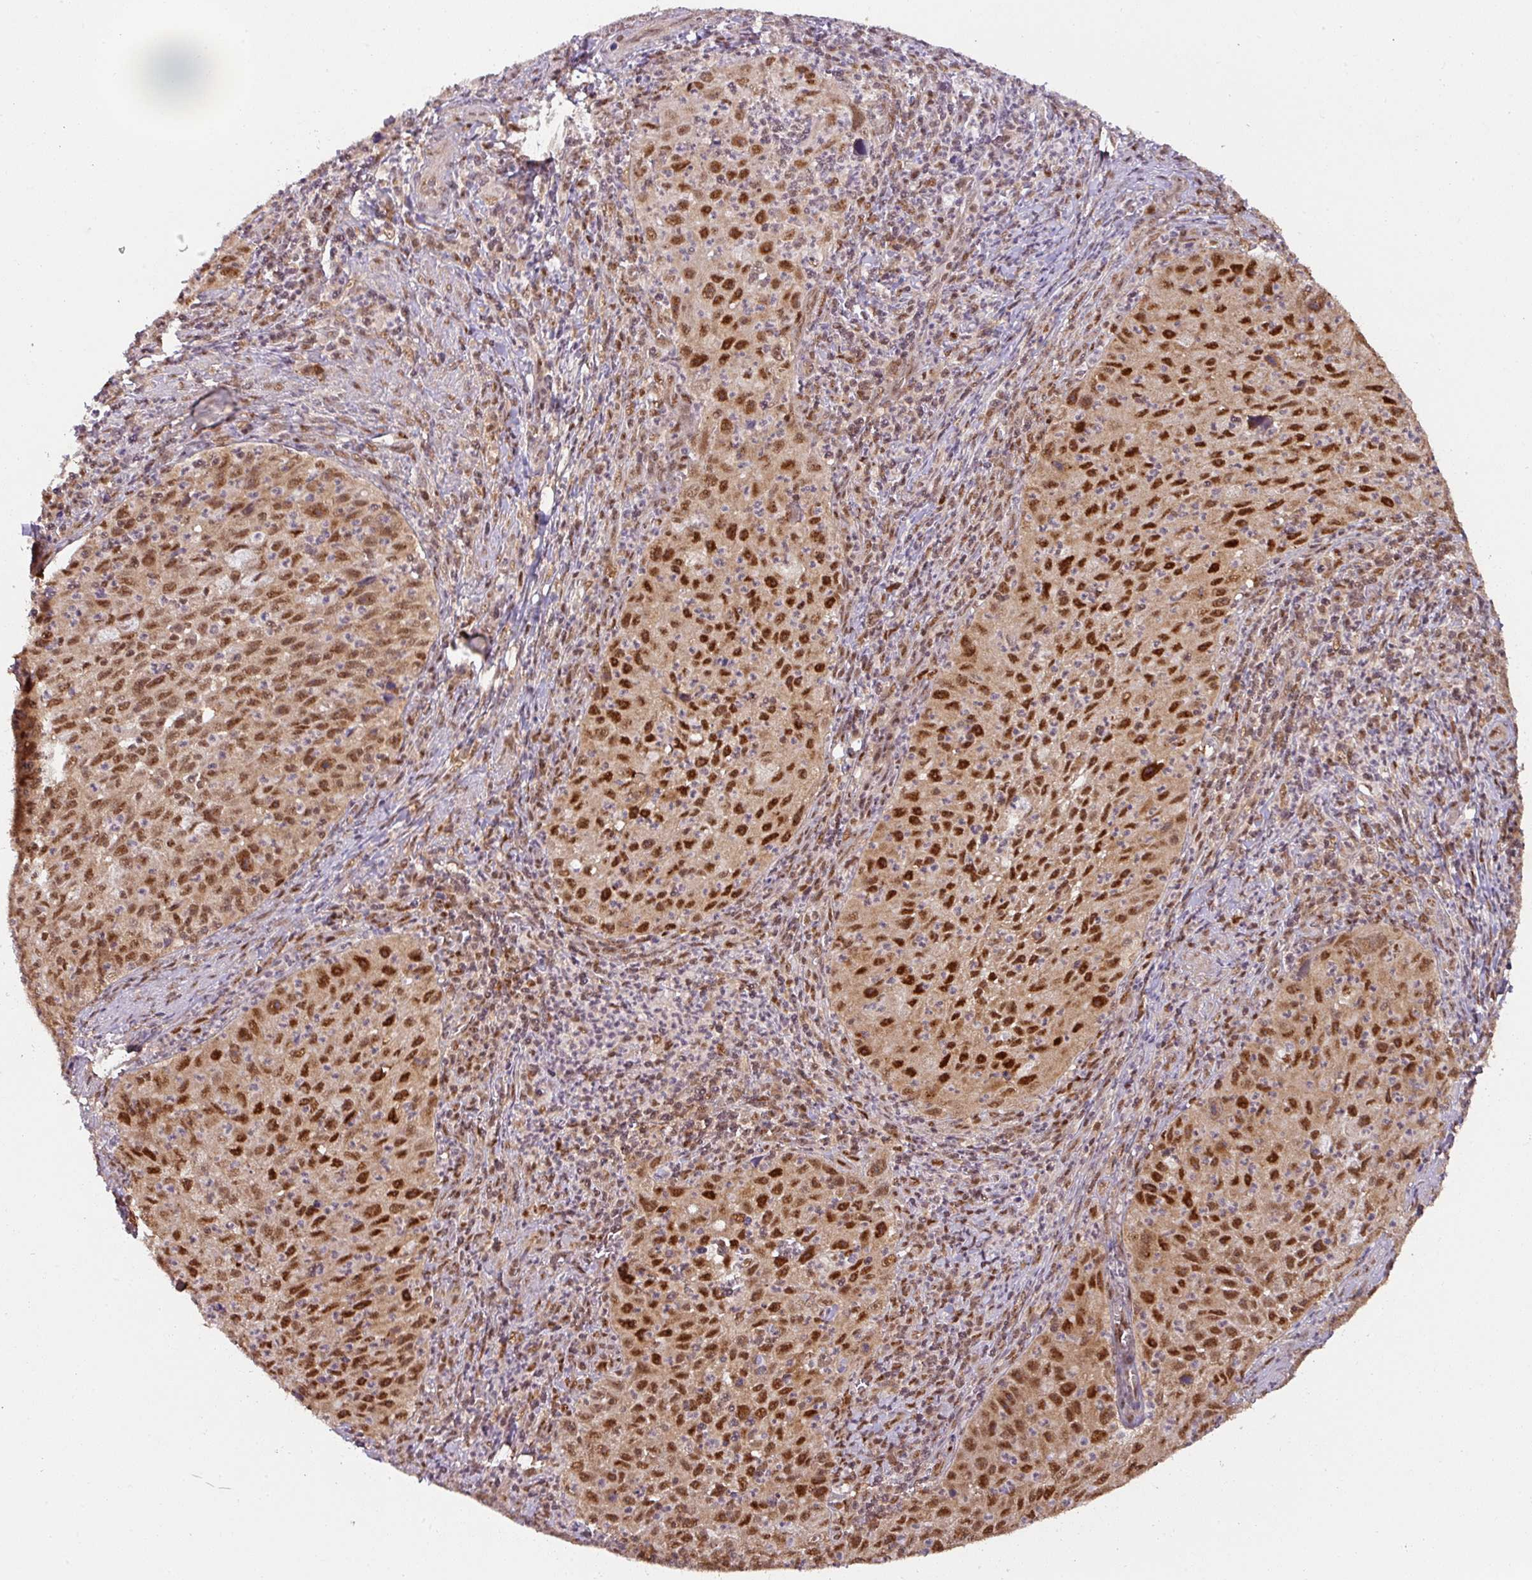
{"staining": {"intensity": "strong", "quantity": ">75%", "location": "nuclear"}, "tissue": "cervical cancer", "cell_type": "Tumor cells", "image_type": "cancer", "snomed": [{"axis": "morphology", "description": "Squamous cell carcinoma, NOS"}, {"axis": "topography", "description": "Cervix"}], "caption": "The micrograph reveals staining of squamous cell carcinoma (cervical), revealing strong nuclear protein expression (brown color) within tumor cells.", "gene": "RANBP9", "patient": {"sex": "female", "age": 30}}